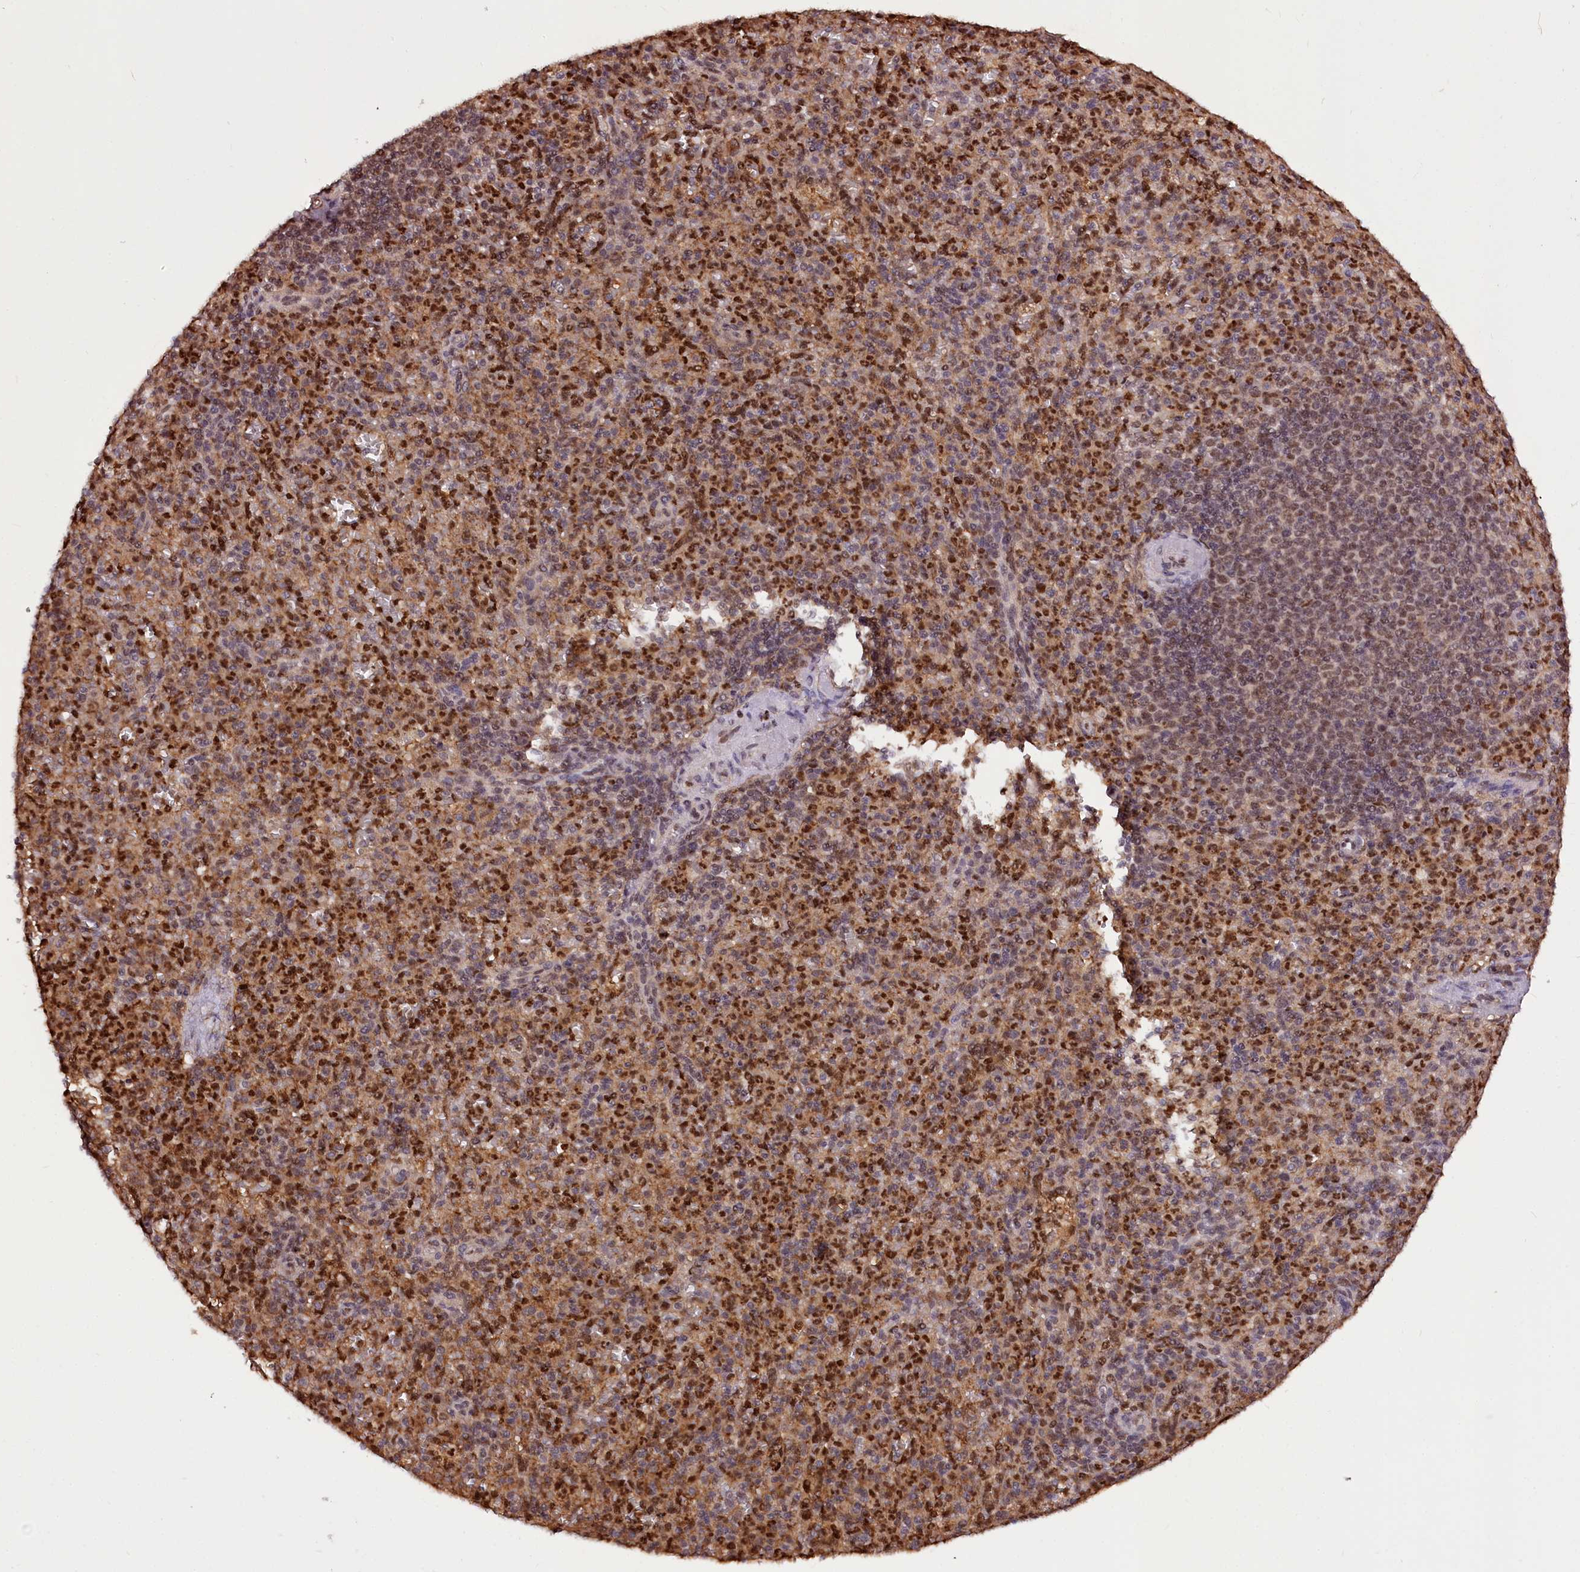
{"staining": {"intensity": "strong", "quantity": "25%-75%", "location": "nuclear"}, "tissue": "spleen", "cell_type": "Cells in red pulp", "image_type": "normal", "snomed": [{"axis": "morphology", "description": "Normal tissue, NOS"}, {"axis": "topography", "description": "Spleen"}], "caption": "A high amount of strong nuclear positivity is seen in about 25%-75% of cells in red pulp in benign spleen.", "gene": "GNL3L", "patient": {"sex": "female", "age": 74}}